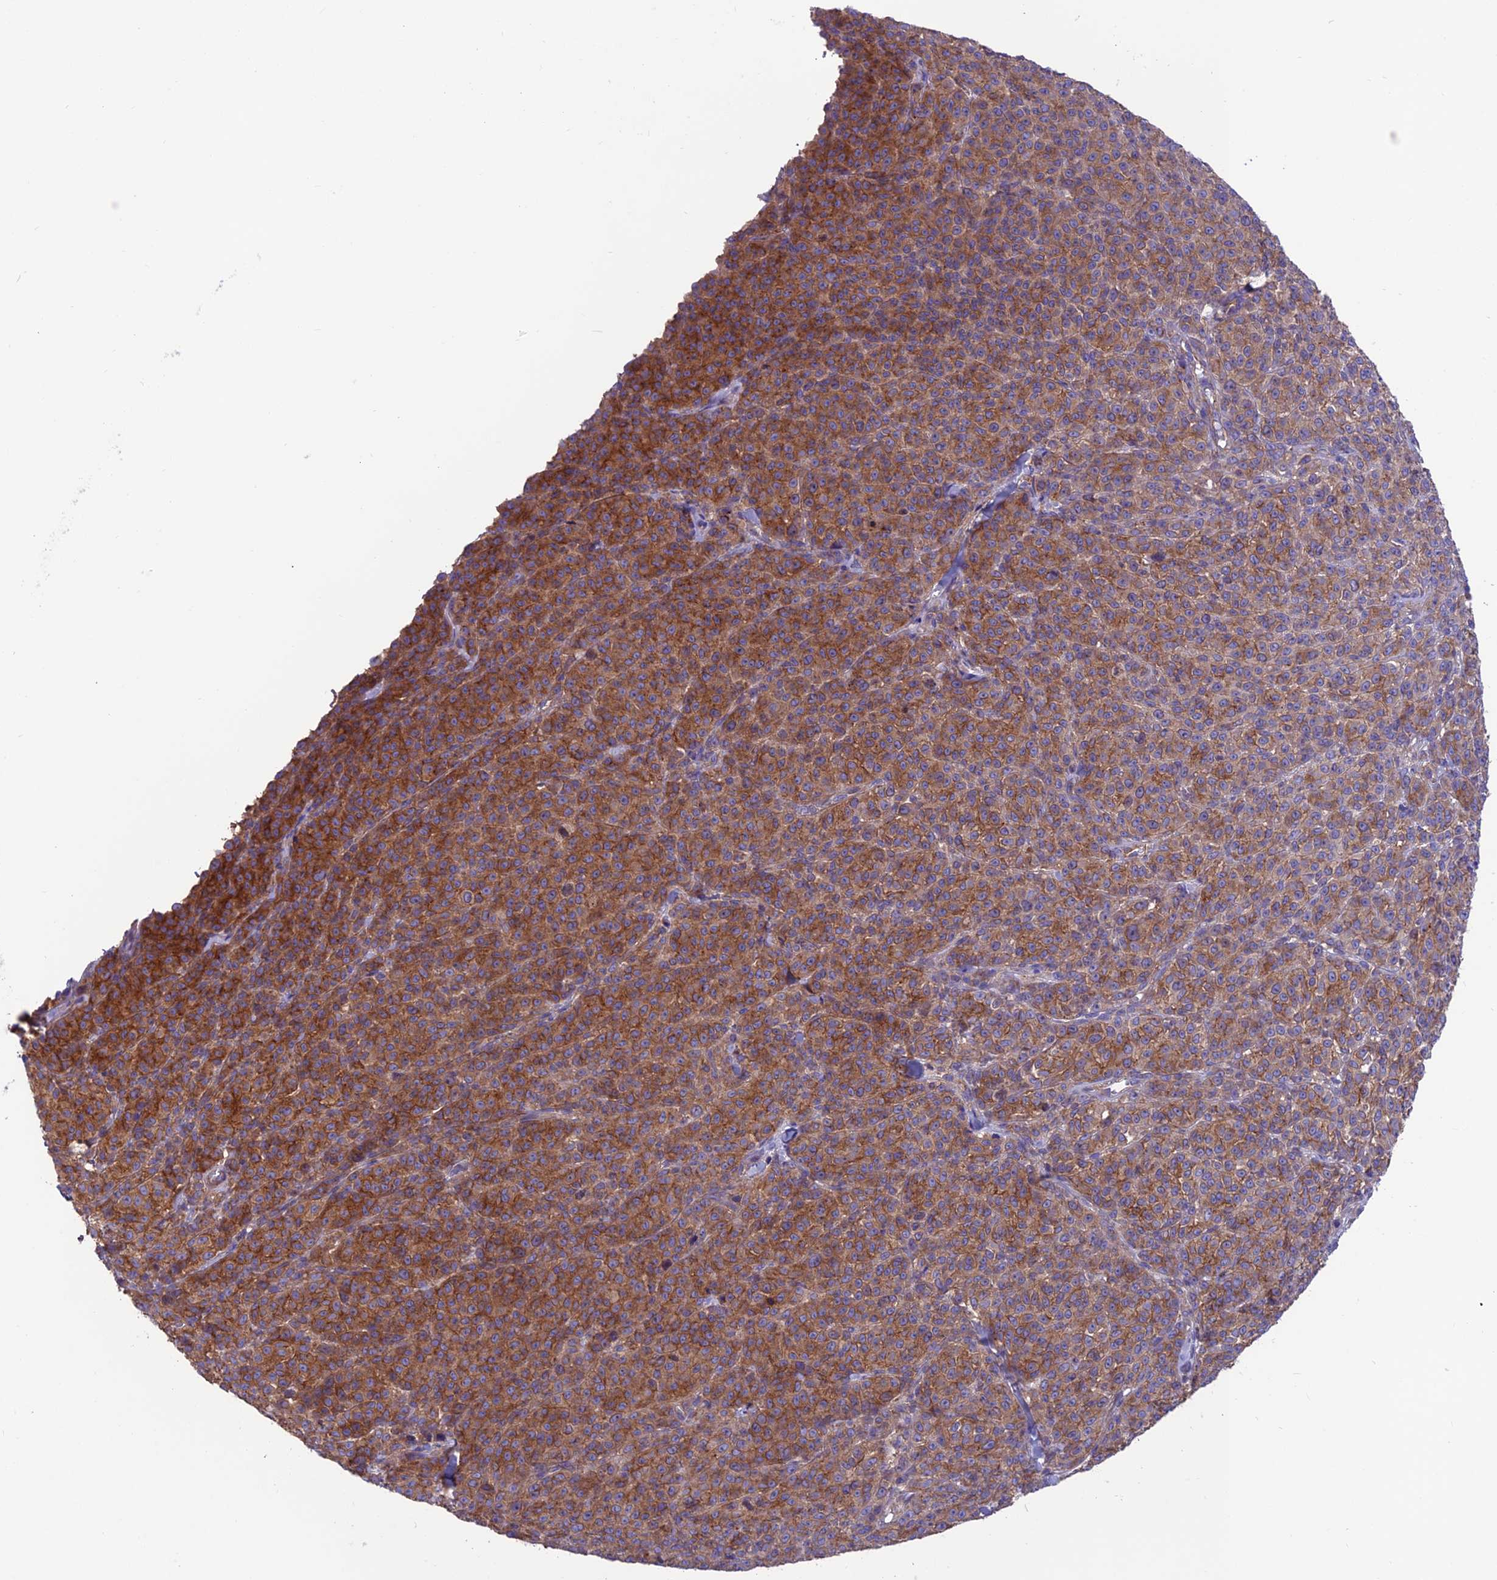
{"staining": {"intensity": "strong", "quantity": ">75%", "location": "cytoplasmic/membranous"}, "tissue": "melanoma", "cell_type": "Tumor cells", "image_type": "cancer", "snomed": [{"axis": "morphology", "description": "Normal tissue, NOS"}, {"axis": "morphology", "description": "Malignant melanoma, NOS"}, {"axis": "topography", "description": "Skin"}], "caption": "Immunohistochemistry image of human melanoma stained for a protein (brown), which demonstrates high levels of strong cytoplasmic/membranous expression in about >75% of tumor cells.", "gene": "VPS16", "patient": {"sex": "female", "age": 34}}